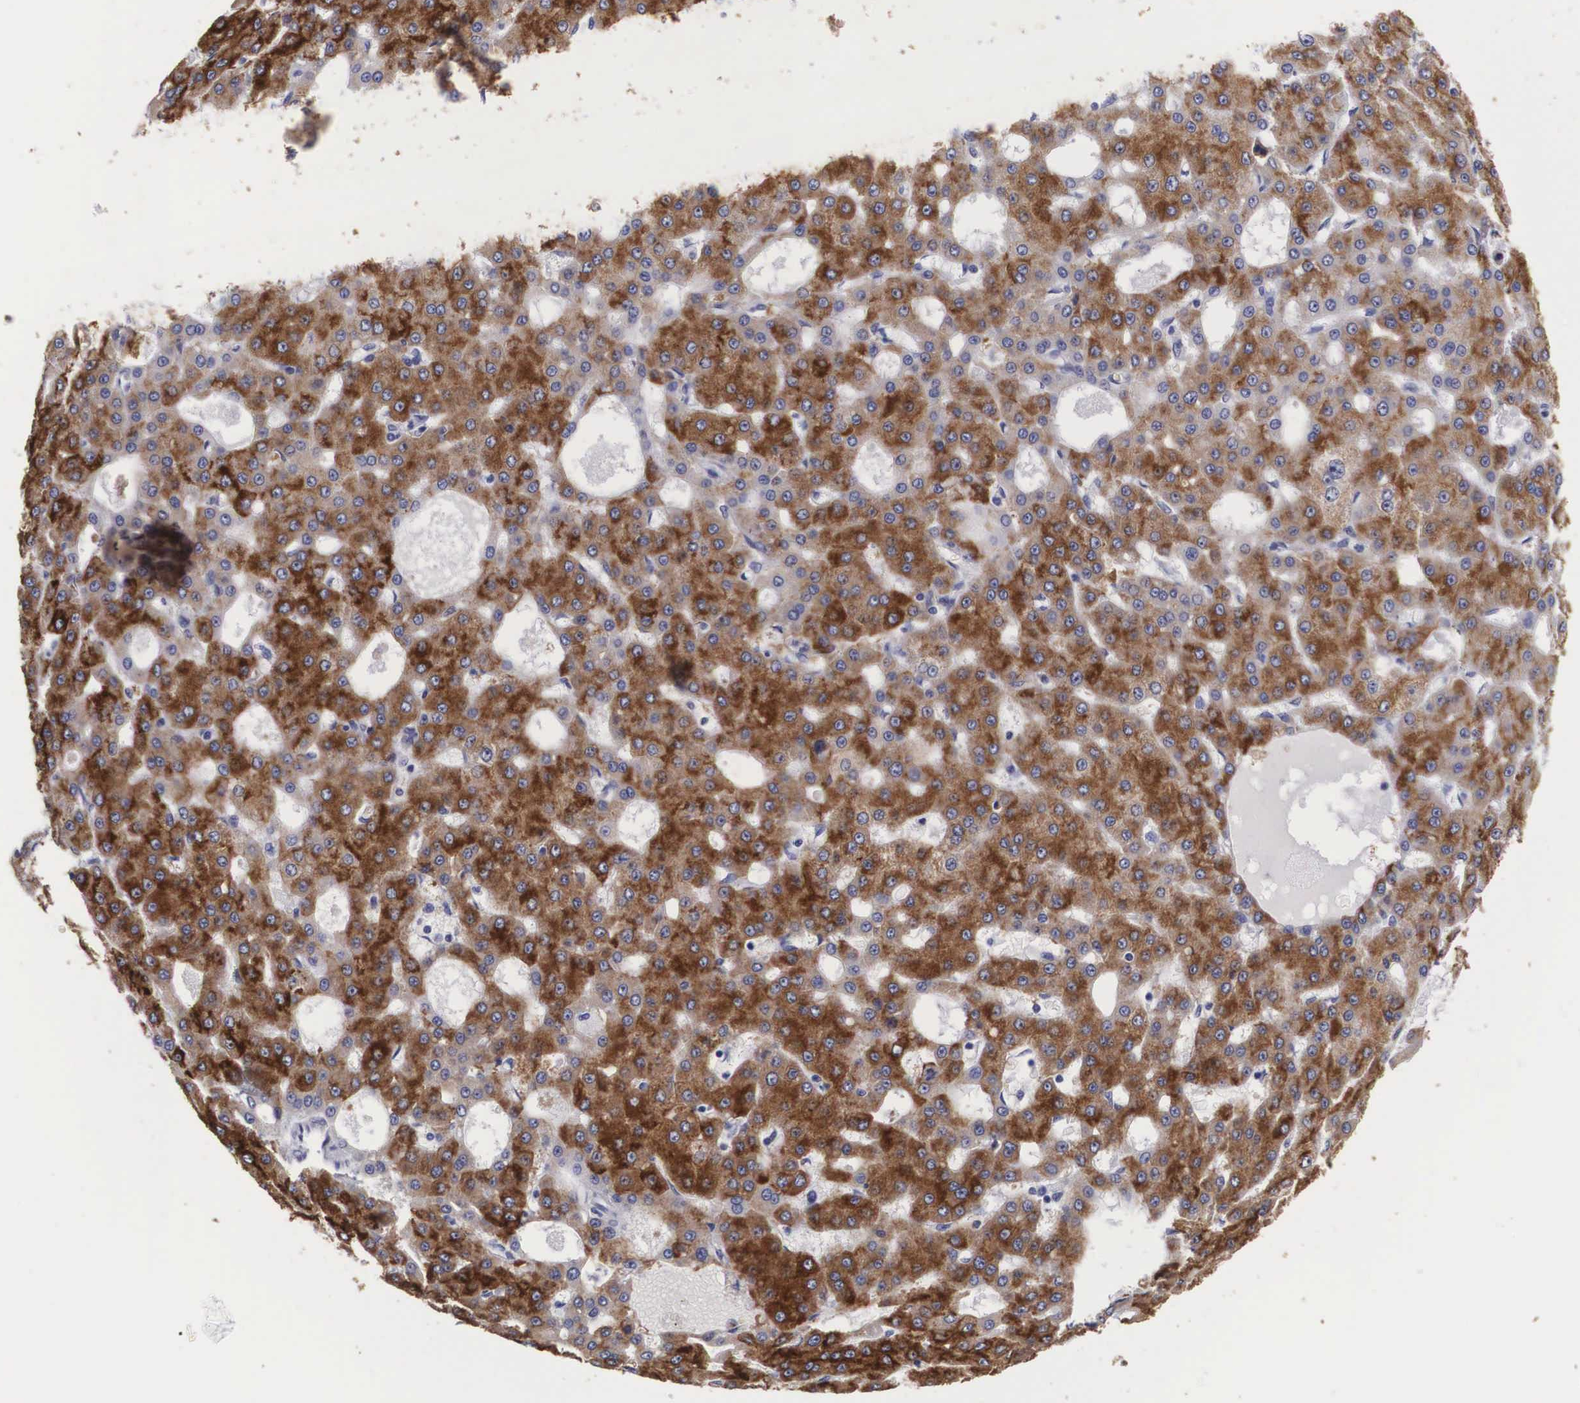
{"staining": {"intensity": "strong", "quantity": ">75%", "location": "cytoplasmic/membranous"}, "tissue": "liver cancer", "cell_type": "Tumor cells", "image_type": "cancer", "snomed": [{"axis": "morphology", "description": "Carcinoma, Hepatocellular, NOS"}, {"axis": "topography", "description": "Liver"}], "caption": "Strong cytoplasmic/membranous staining is appreciated in approximately >75% of tumor cells in liver hepatocellular carcinoma. Using DAB (3,3'-diaminobenzidine) (brown) and hematoxylin (blue) stains, captured at high magnification using brightfield microscopy.", "gene": "ARMCX3", "patient": {"sex": "male", "age": 47}}